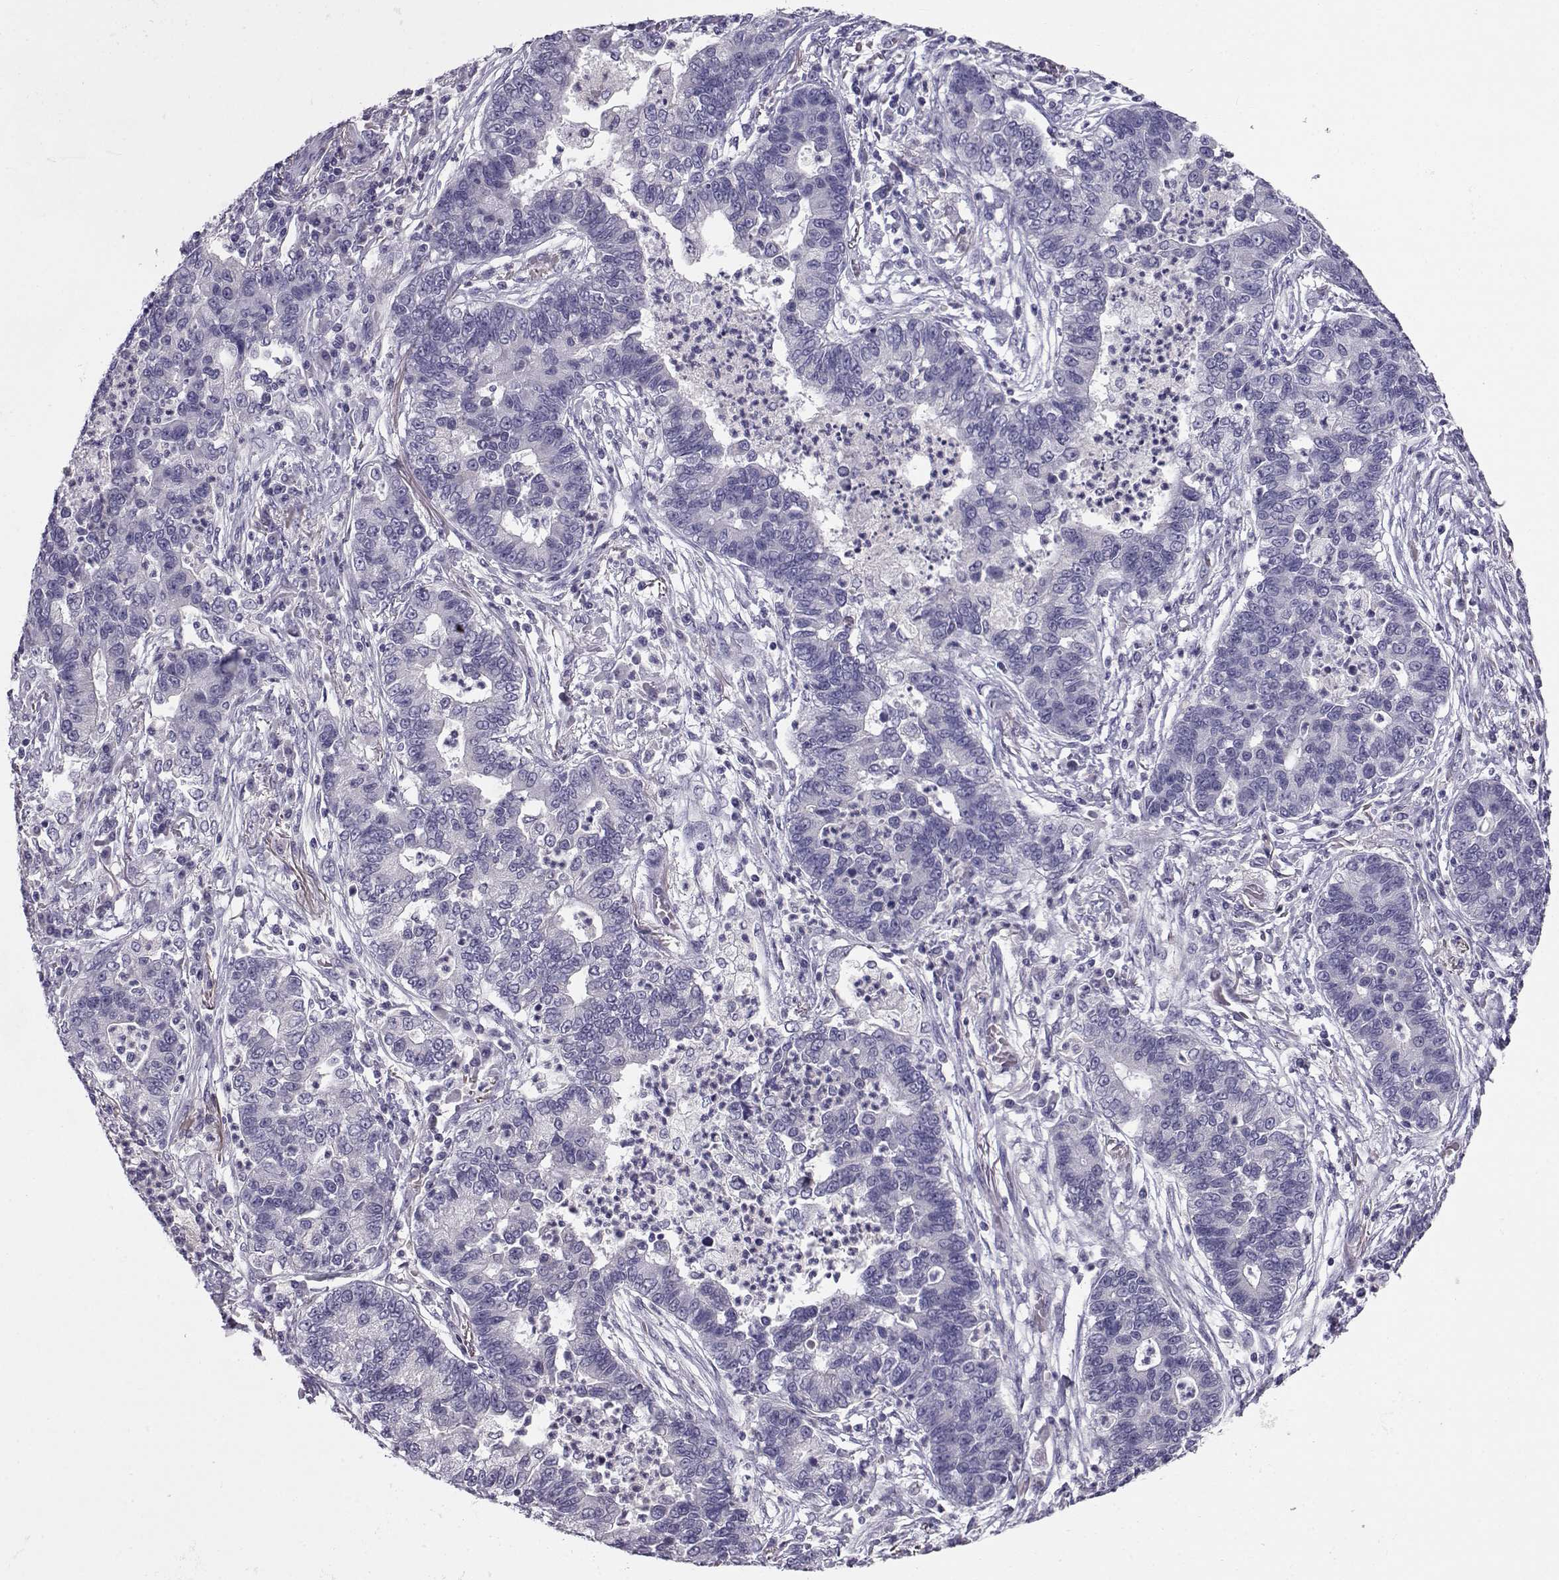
{"staining": {"intensity": "negative", "quantity": "none", "location": "none"}, "tissue": "lung cancer", "cell_type": "Tumor cells", "image_type": "cancer", "snomed": [{"axis": "morphology", "description": "Adenocarcinoma, NOS"}, {"axis": "topography", "description": "Lung"}], "caption": "An immunohistochemistry micrograph of lung adenocarcinoma is shown. There is no staining in tumor cells of lung adenocarcinoma. (DAB (3,3'-diaminobenzidine) IHC, high magnification).", "gene": "GPR26", "patient": {"sex": "female", "age": 57}}